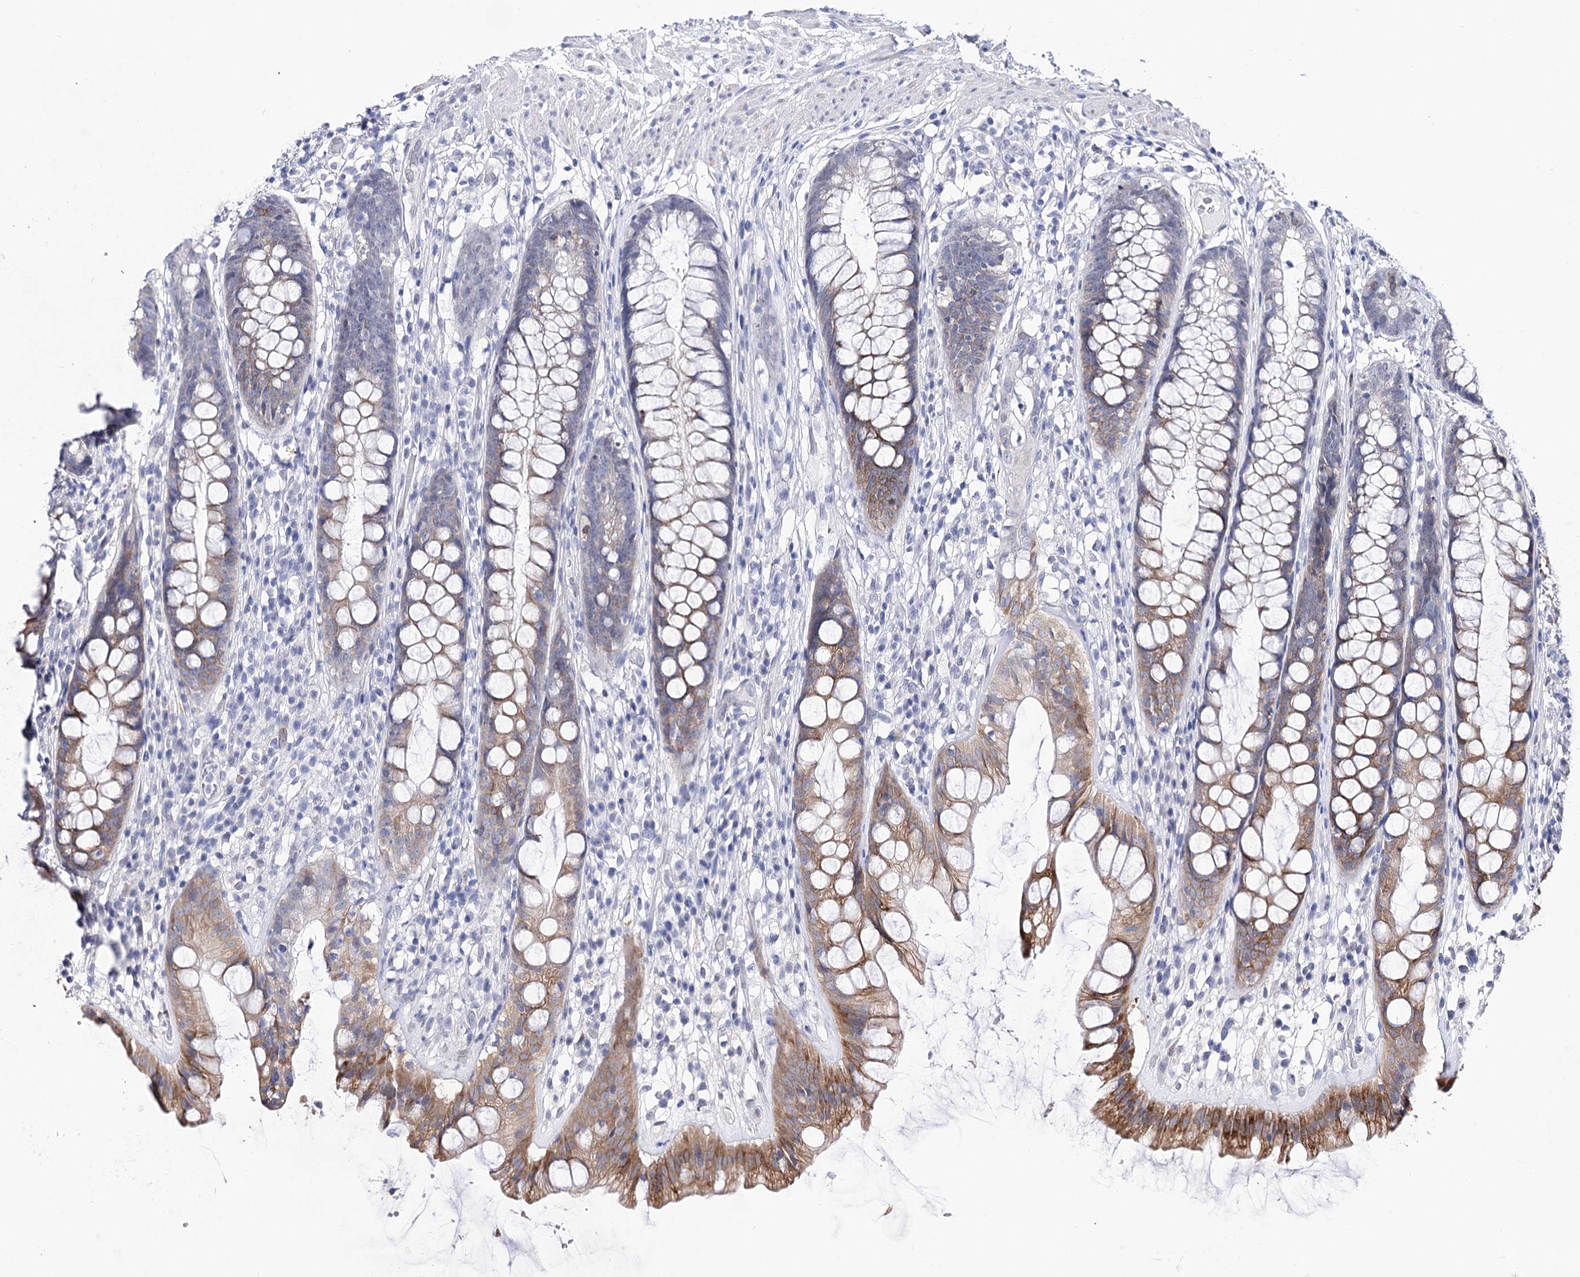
{"staining": {"intensity": "moderate", "quantity": "25%-75%", "location": "cytoplasmic/membranous"}, "tissue": "rectum", "cell_type": "Glandular cells", "image_type": "normal", "snomed": [{"axis": "morphology", "description": "Normal tissue, NOS"}, {"axis": "topography", "description": "Rectum"}], "caption": "An immunohistochemistry image of benign tissue is shown. Protein staining in brown shows moderate cytoplasmic/membranous positivity in rectum within glandular cells.", "gene": "TMEM201", "patient": {"sex": "male", "age": 74}}